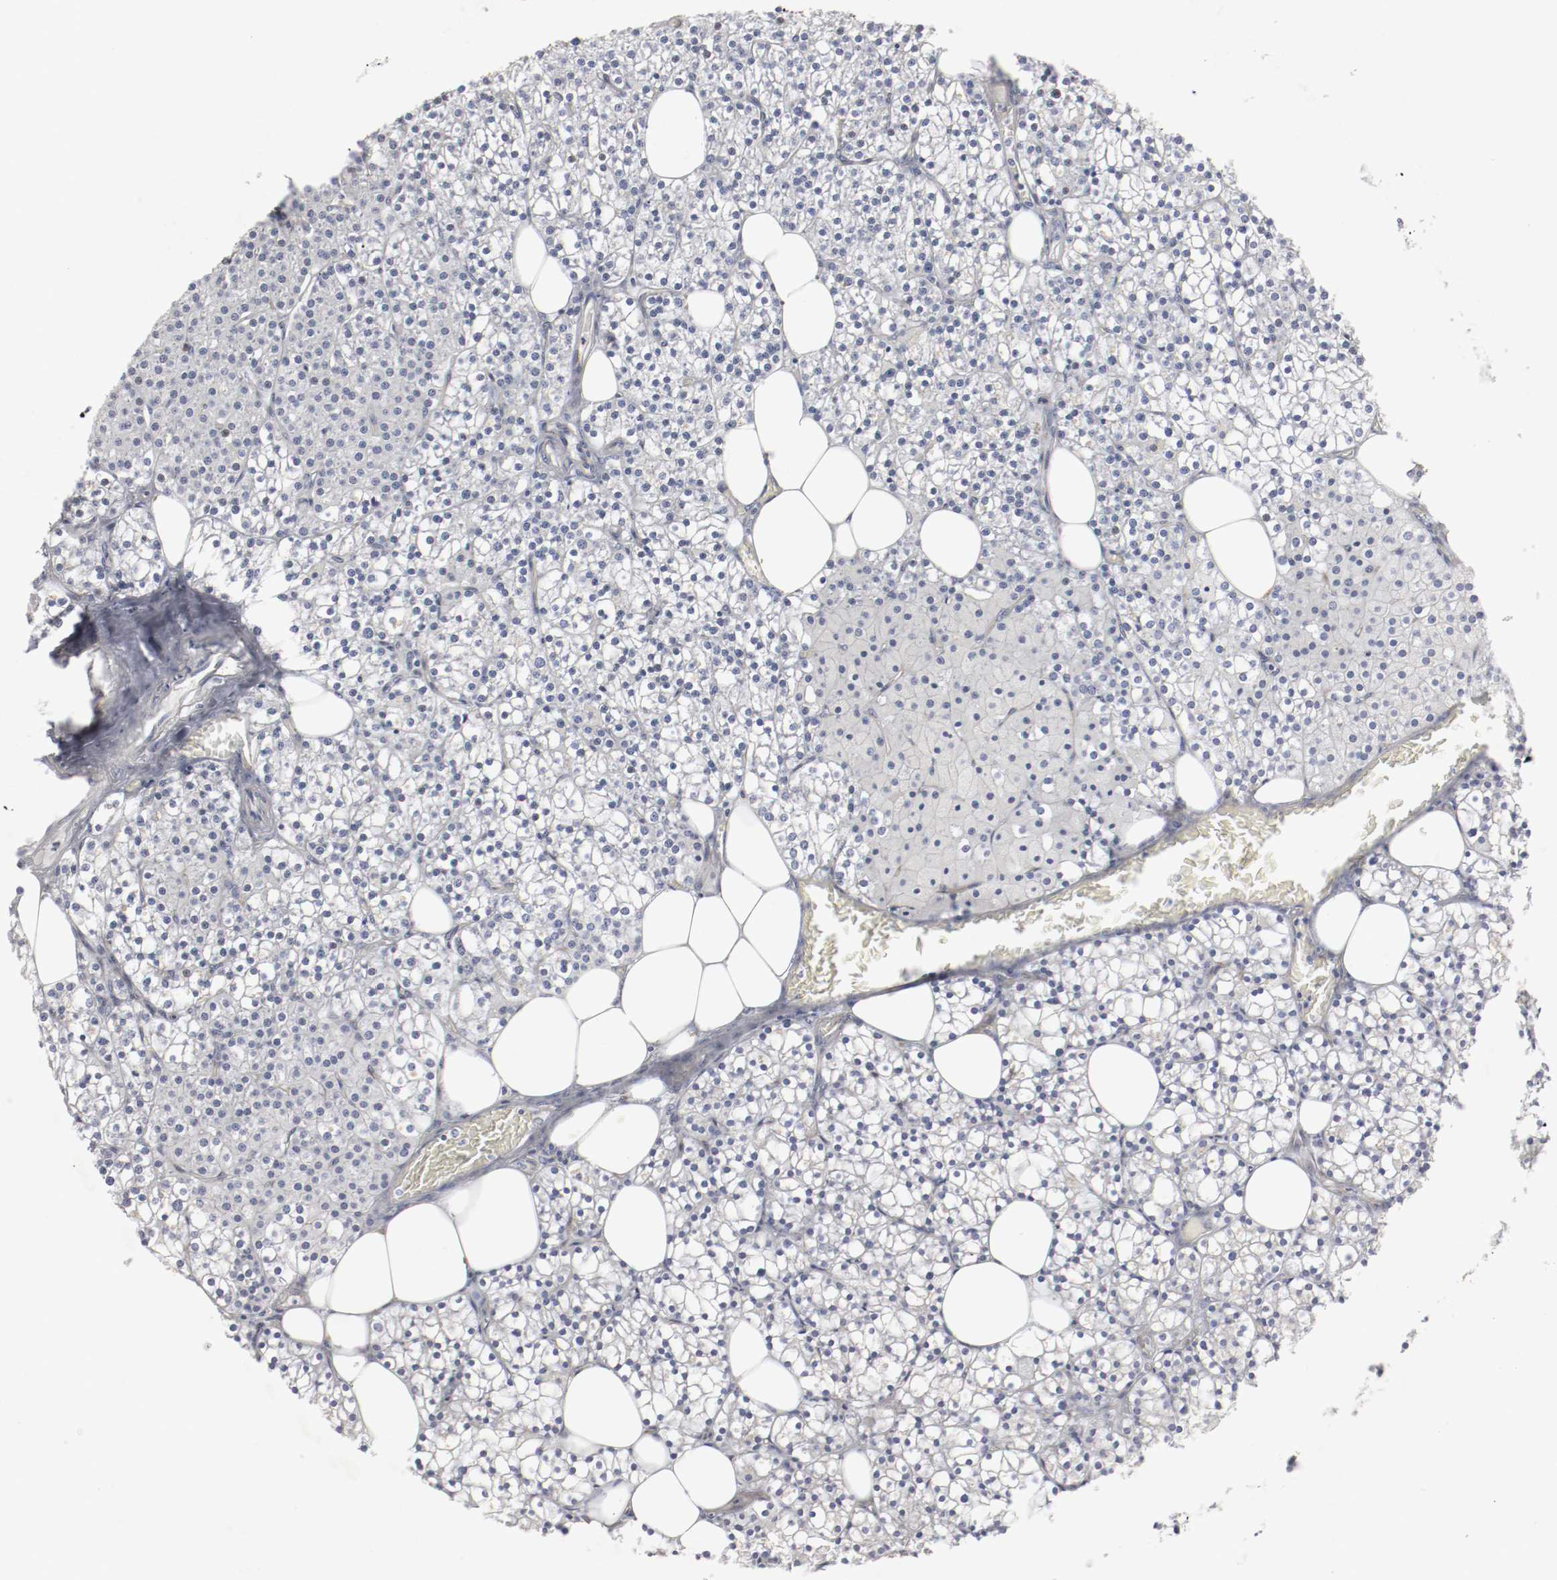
{"staining": {"intensity": "weak", "quantity": "<25%", "location": "cytoplasmic/membranous"}, "tissue": "parathyroid gland", "cell_type": "Glandular cells", "image_type": "normal", "snomed": [{"axis": "morphology", "description": "Normal tissue, NOS"}, {"axis": "topography", "description": "Parathyroid gland"}], "caption": "Unremarkable parathyroid gland was stained to show a protein in brown. There is no significant expression in glandular cells.", "gene": "GIT1", "patient": {"sex": "female", "age": 63}}